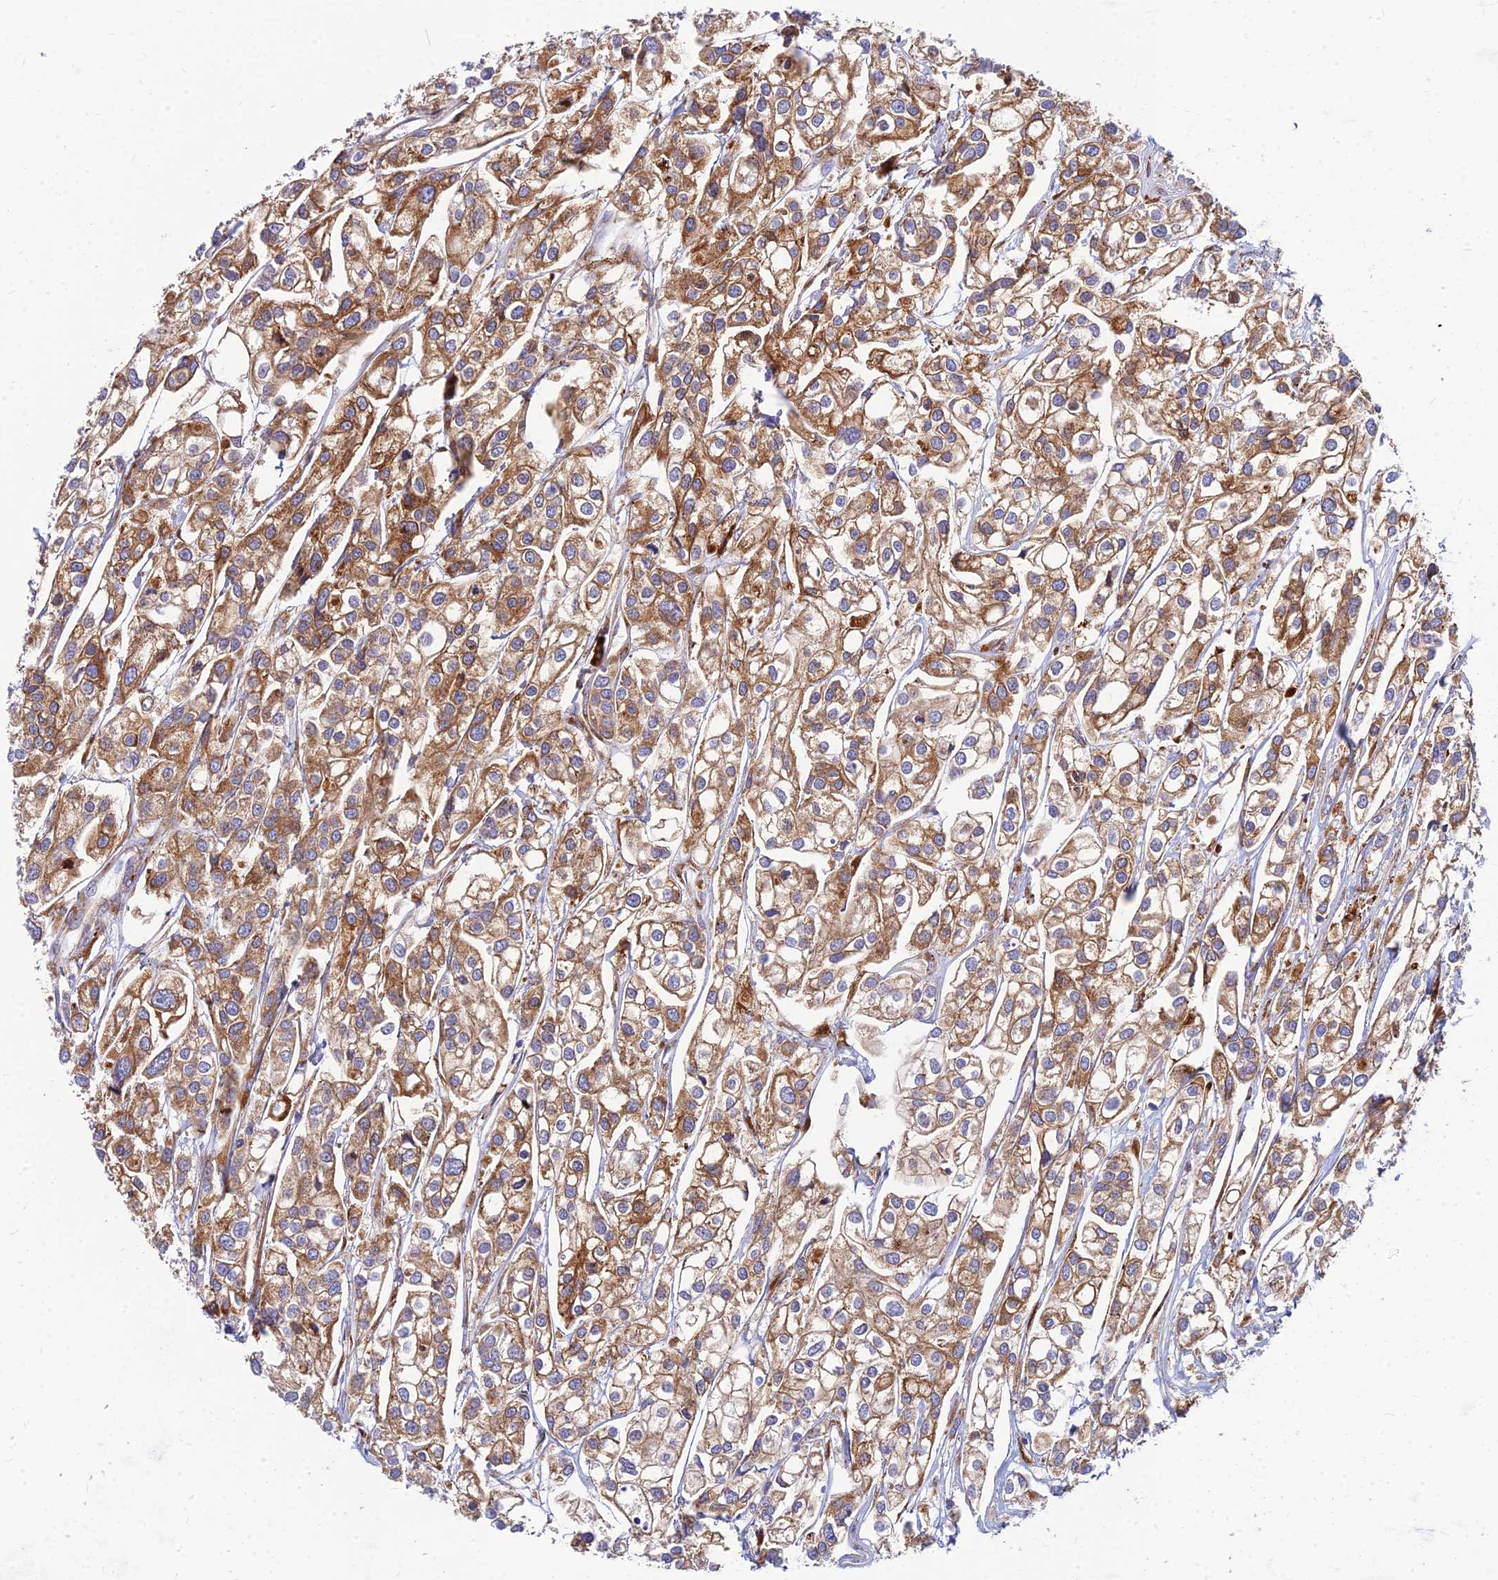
{"staining": {"intensity": "moderate", "quantity": ">75%", "location": "cytoplasmic/membranous"}, "tissue": "urothelial cancer", "cell_type": "Tumor cells", "image_type": "cancer", "snomed": [{"axis": "morphology", "description": "Urothelial carcinoma, High grade"}, {"axis": "topography", "description": "Urinary bladder"}], "caption": "A micrograph of human urothelial cancer stained for a protein displays moderate cytoplasmic/membranous brown staining in tumor cells.", "gene": "CCT6B", "patient": {"sex": "male", "age": 67}}